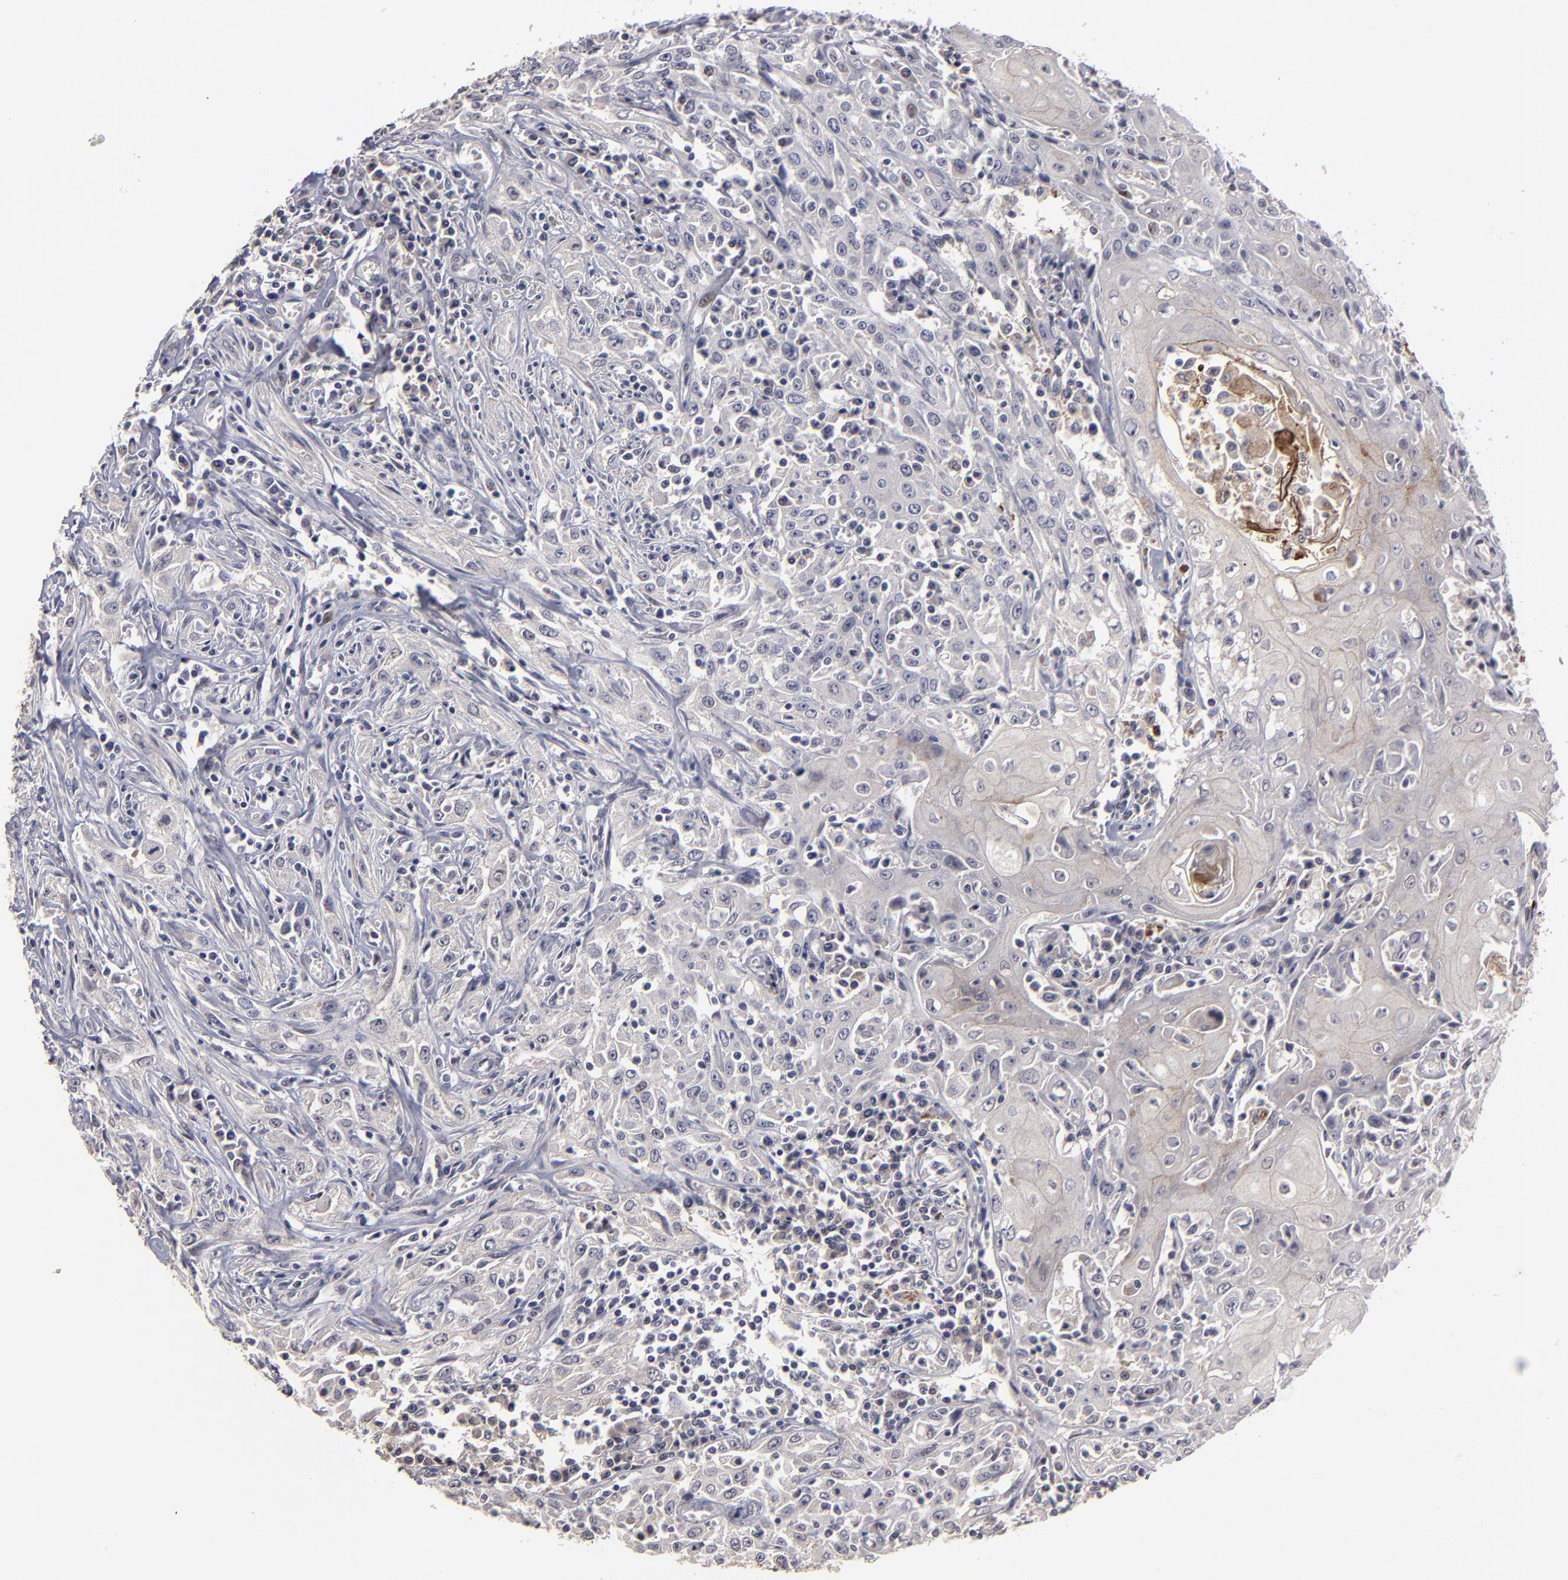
{"staining": {"intensity": "strong", "quantity": "25%-75%", "location": "cytoplasmic/membranous"}, "tissue": "head and neck cancer", "cell_type": "Tumor cells", "image_type": "cancer", "snomed": [{"axis": "morphology", "description": "Squamous cell carcinoma, NOS"}, {"axis": "topography", "description": "Oral tissue"}, {"axis": "topography", "description": "Head-Neck"}], "caption": "Immunohistochemistry photomicrograph of neoplastic tissue: squamous cell carcinoma (head and neck) stained using immunohistochemistry (IHC) reveals high levels of strong protein expression localized specifically in the cytoplasmic/membranous of tumor cells, appearing as a cytoplasmic/membranous brown color.", "gene": "GPM6B", "patient": {"sex": "female", "age": 76}}